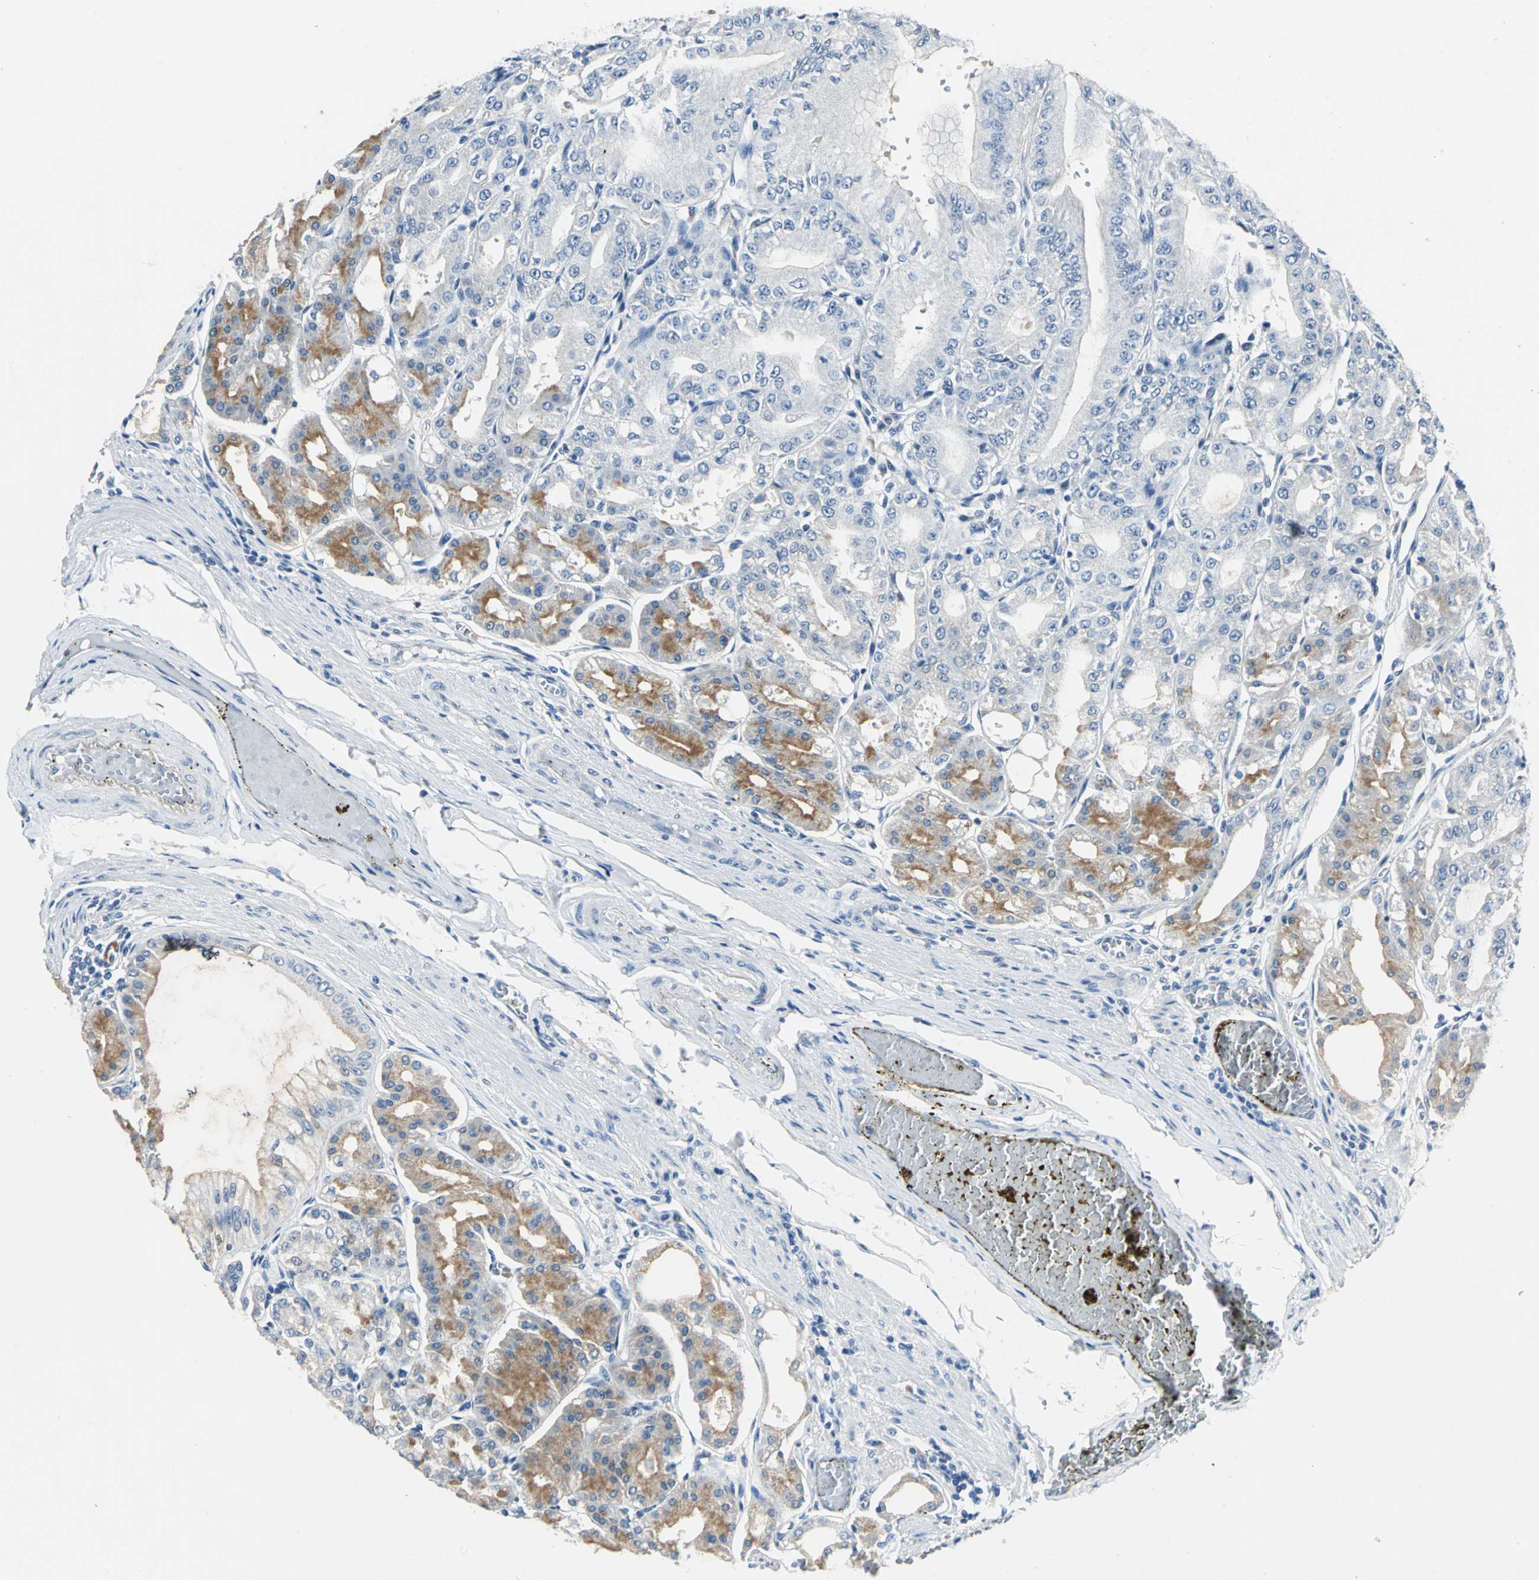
{"staining": {"intensity": "moderate", "quantity": "<25%", "location": "cytoplasmic/membranous"}, "tissue": "stomach", "cell_type": "Glandular cells", "image_type": "normal", "snomed": [{"axis": "morphology", "description": "Normal tissue, NOS"}, {"axis": "topography", "description": "Stomach, lower"}], "caption": "Protein analysis of unremarkable stomach shows moderate cytoplasmic/membranous expression in about <25% of glandular cells. The protein is stained brown, and the nuclei are stained in blue (DAB (3,3'-diaminobenzidine) IHC with brightfield microscopy, high magnification).", "gene": "RIPOR1", "patient": {"sex": "male", "age": 71}}